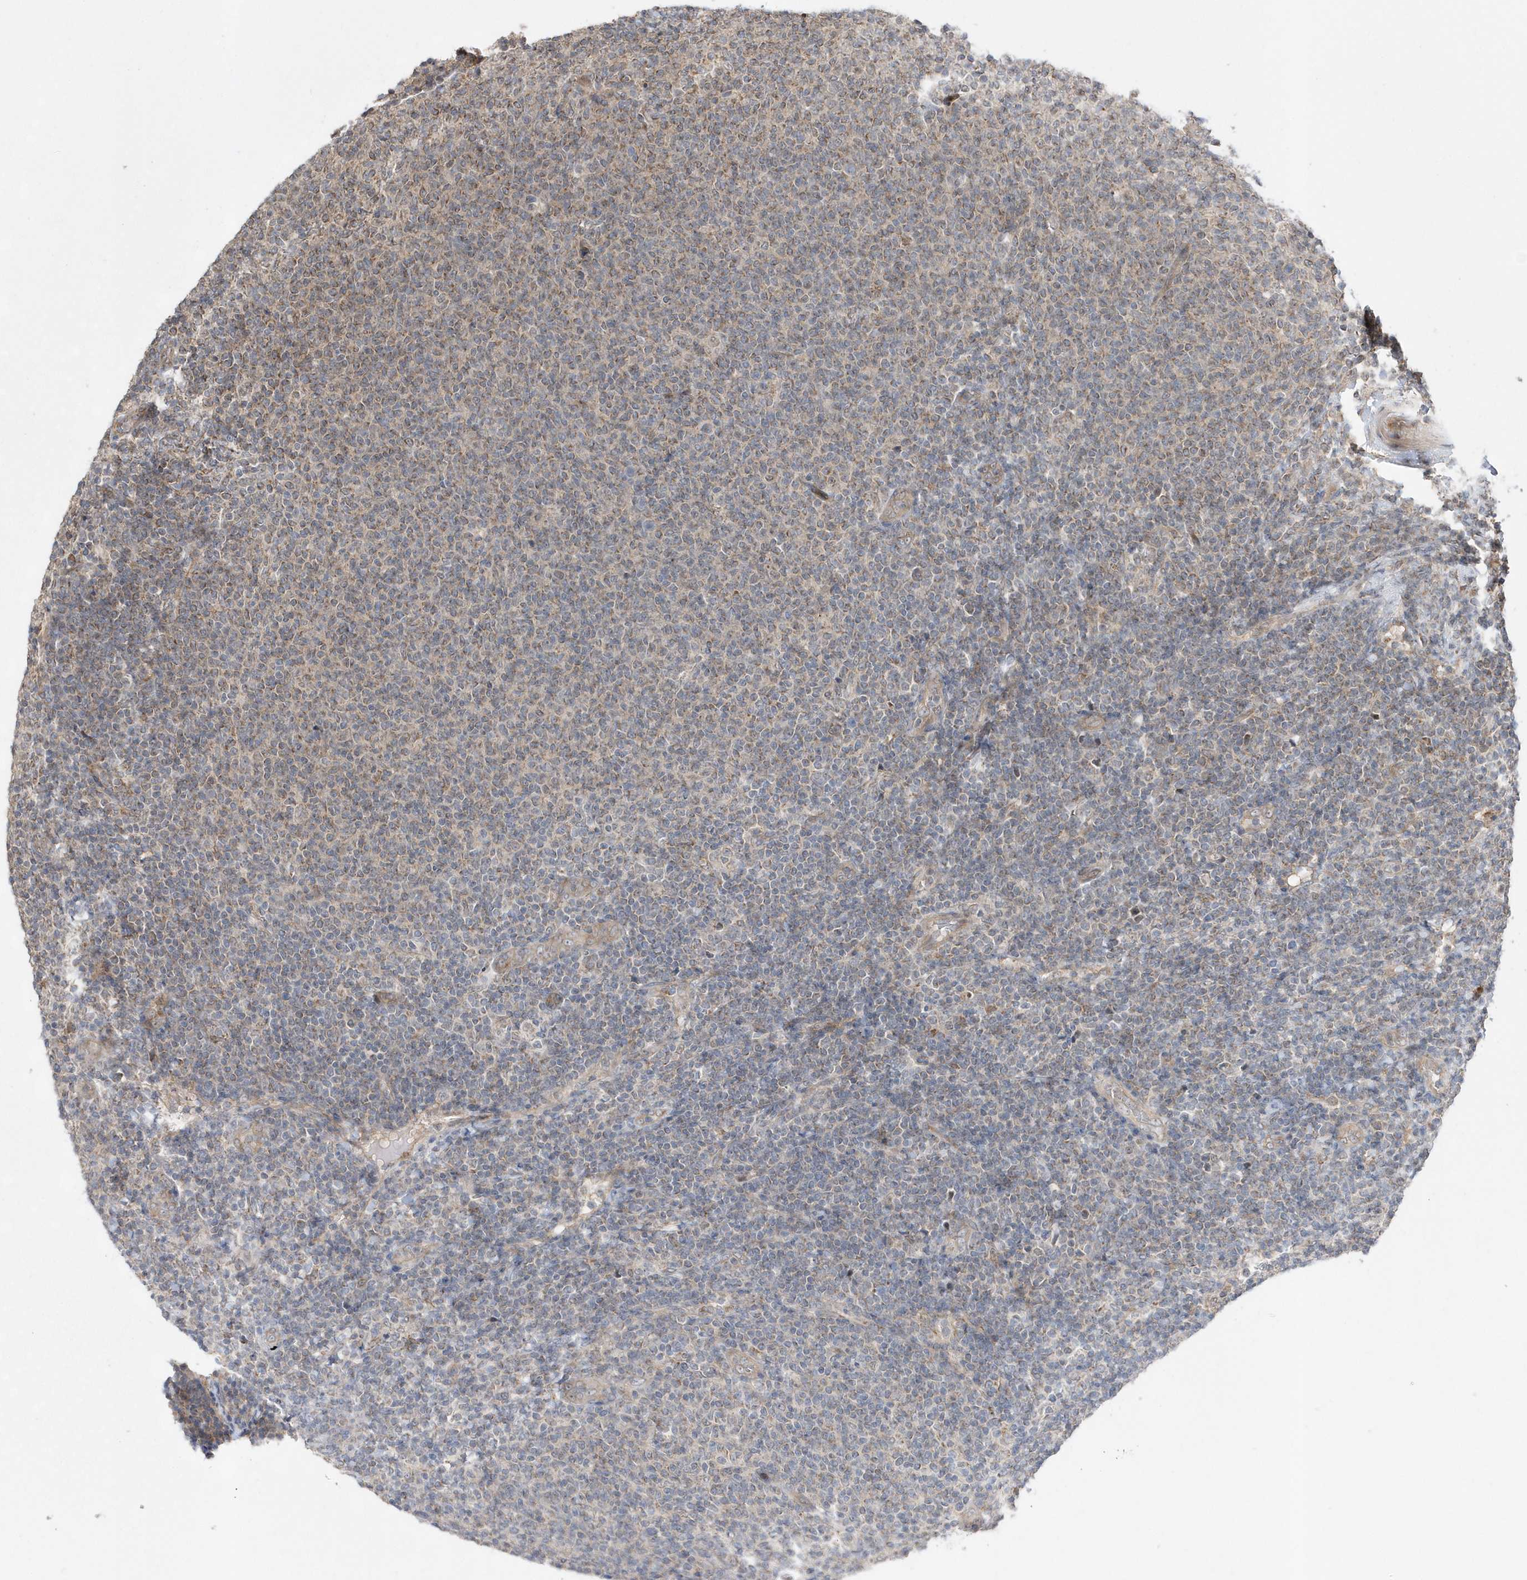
{"staining": {"intensity": "weak", "quantity": "25%-75%", "location": "cytoplasmic/membranous"}, "tissue": "lymphoma", "cell_type": "Tumor cells", "image_type": "cancer", "snomed": [{"axis": "morphology", "description": "Malignant lymphoma, non-Hodgkin's type, Low grade"}, {"axis": "topography", "description": "Lymph node"}], "caption": "This image exhibits malignant lymphoma, non-Hodgkin's type (low-grade) stained with IHC to label a protein in brown. The cytoplasmic/membranous of tumor cells show weak positivity for the protein. Nuclei are counter-stained blue.", "gene": "DALRD3", "patient": {"sex": "male", "age": 66}}